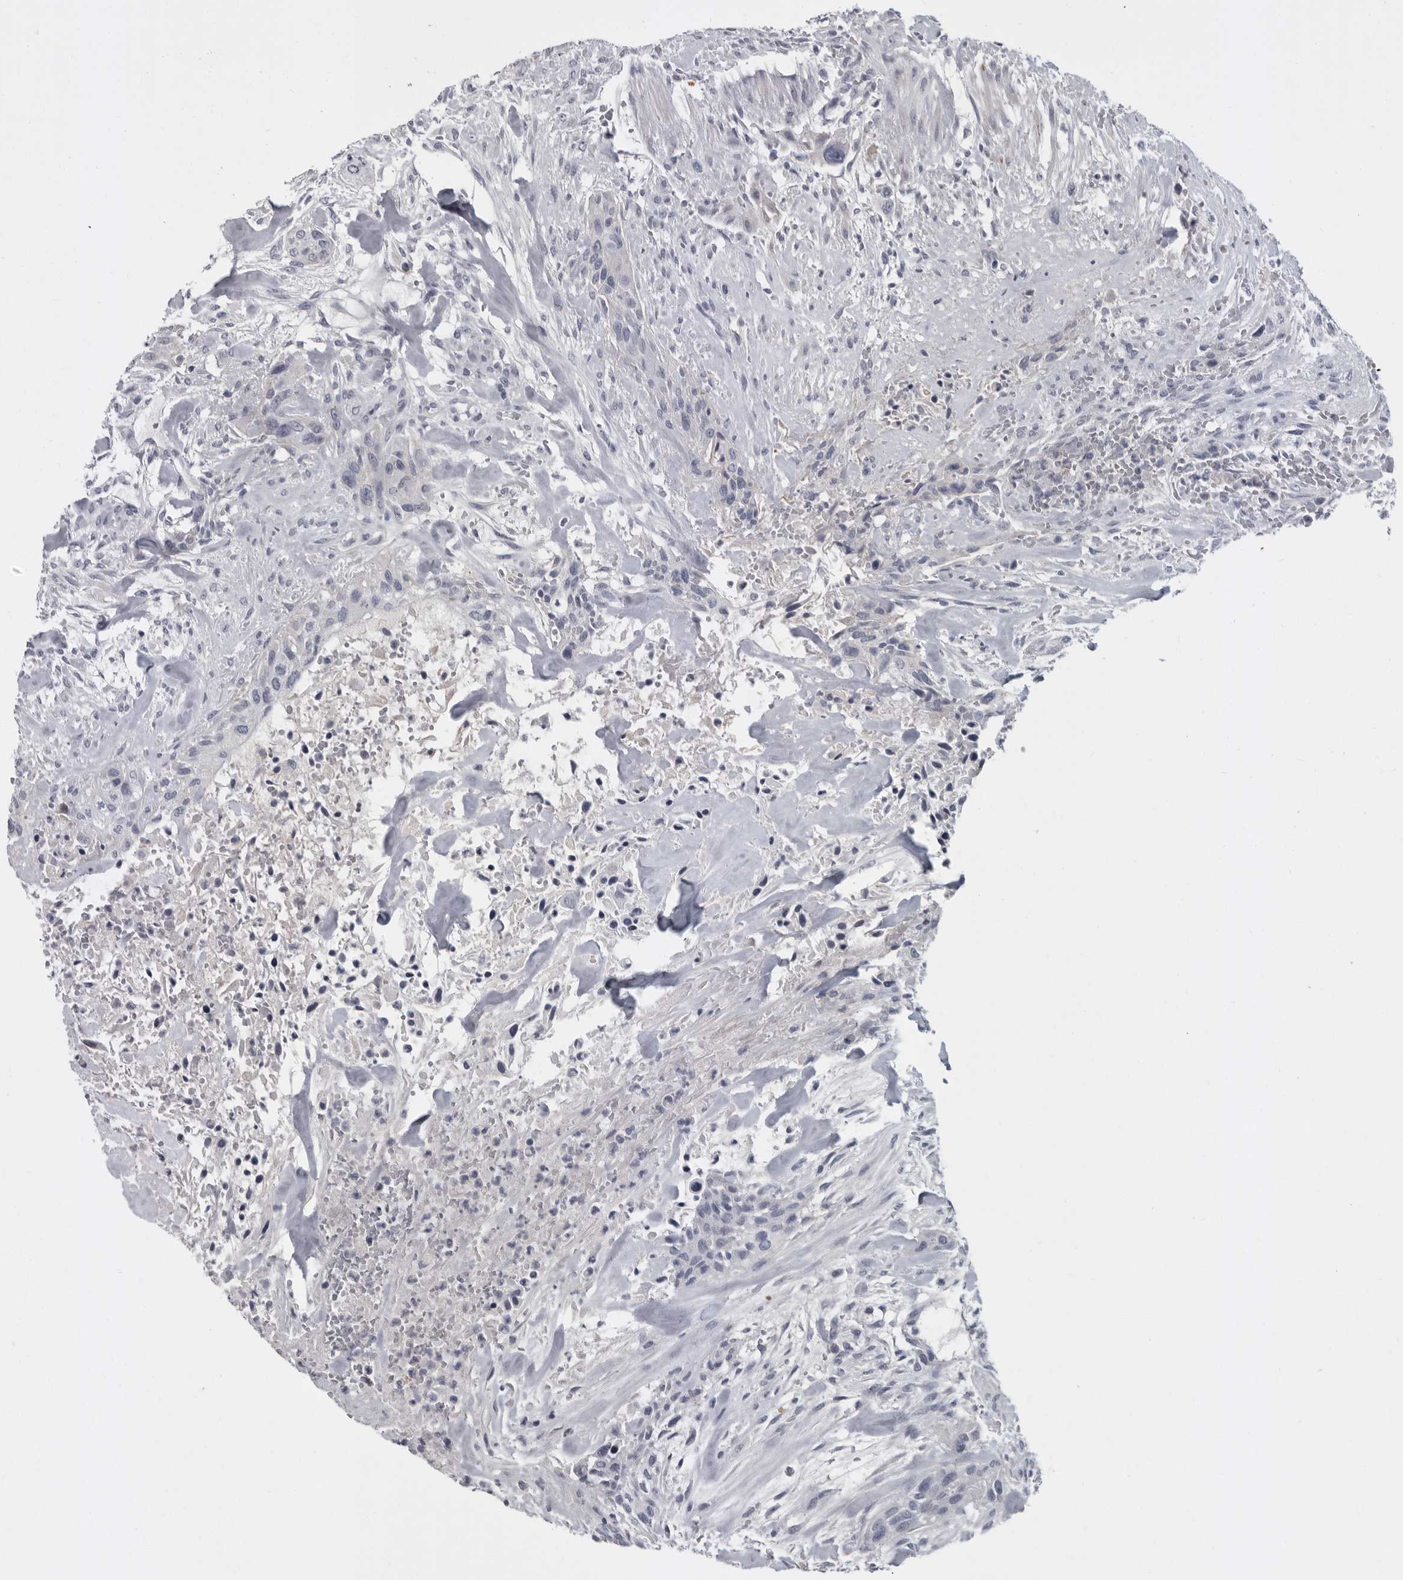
{"staining": {"intensity": "negative", "quantity": "none", "location": "none"}, "tissue": "urothelial cancer", "cell_type": "Tumor cells", "image_type": "cancer", "snomed": [{"axis": "morphology", "description": "Urothelial carcinoma, High grade"}, {"axis": "topography", "description": "Urinary bladder"}], "caption": "DAB (3,3'-diaminobenzidine) immunohistochemical staining of urothelial carcinoma (high-grade) exhibits no significant positivity in tumor cells.", "gene": "SLC25A39", "patient": {"sex": "male", "age": 35}}